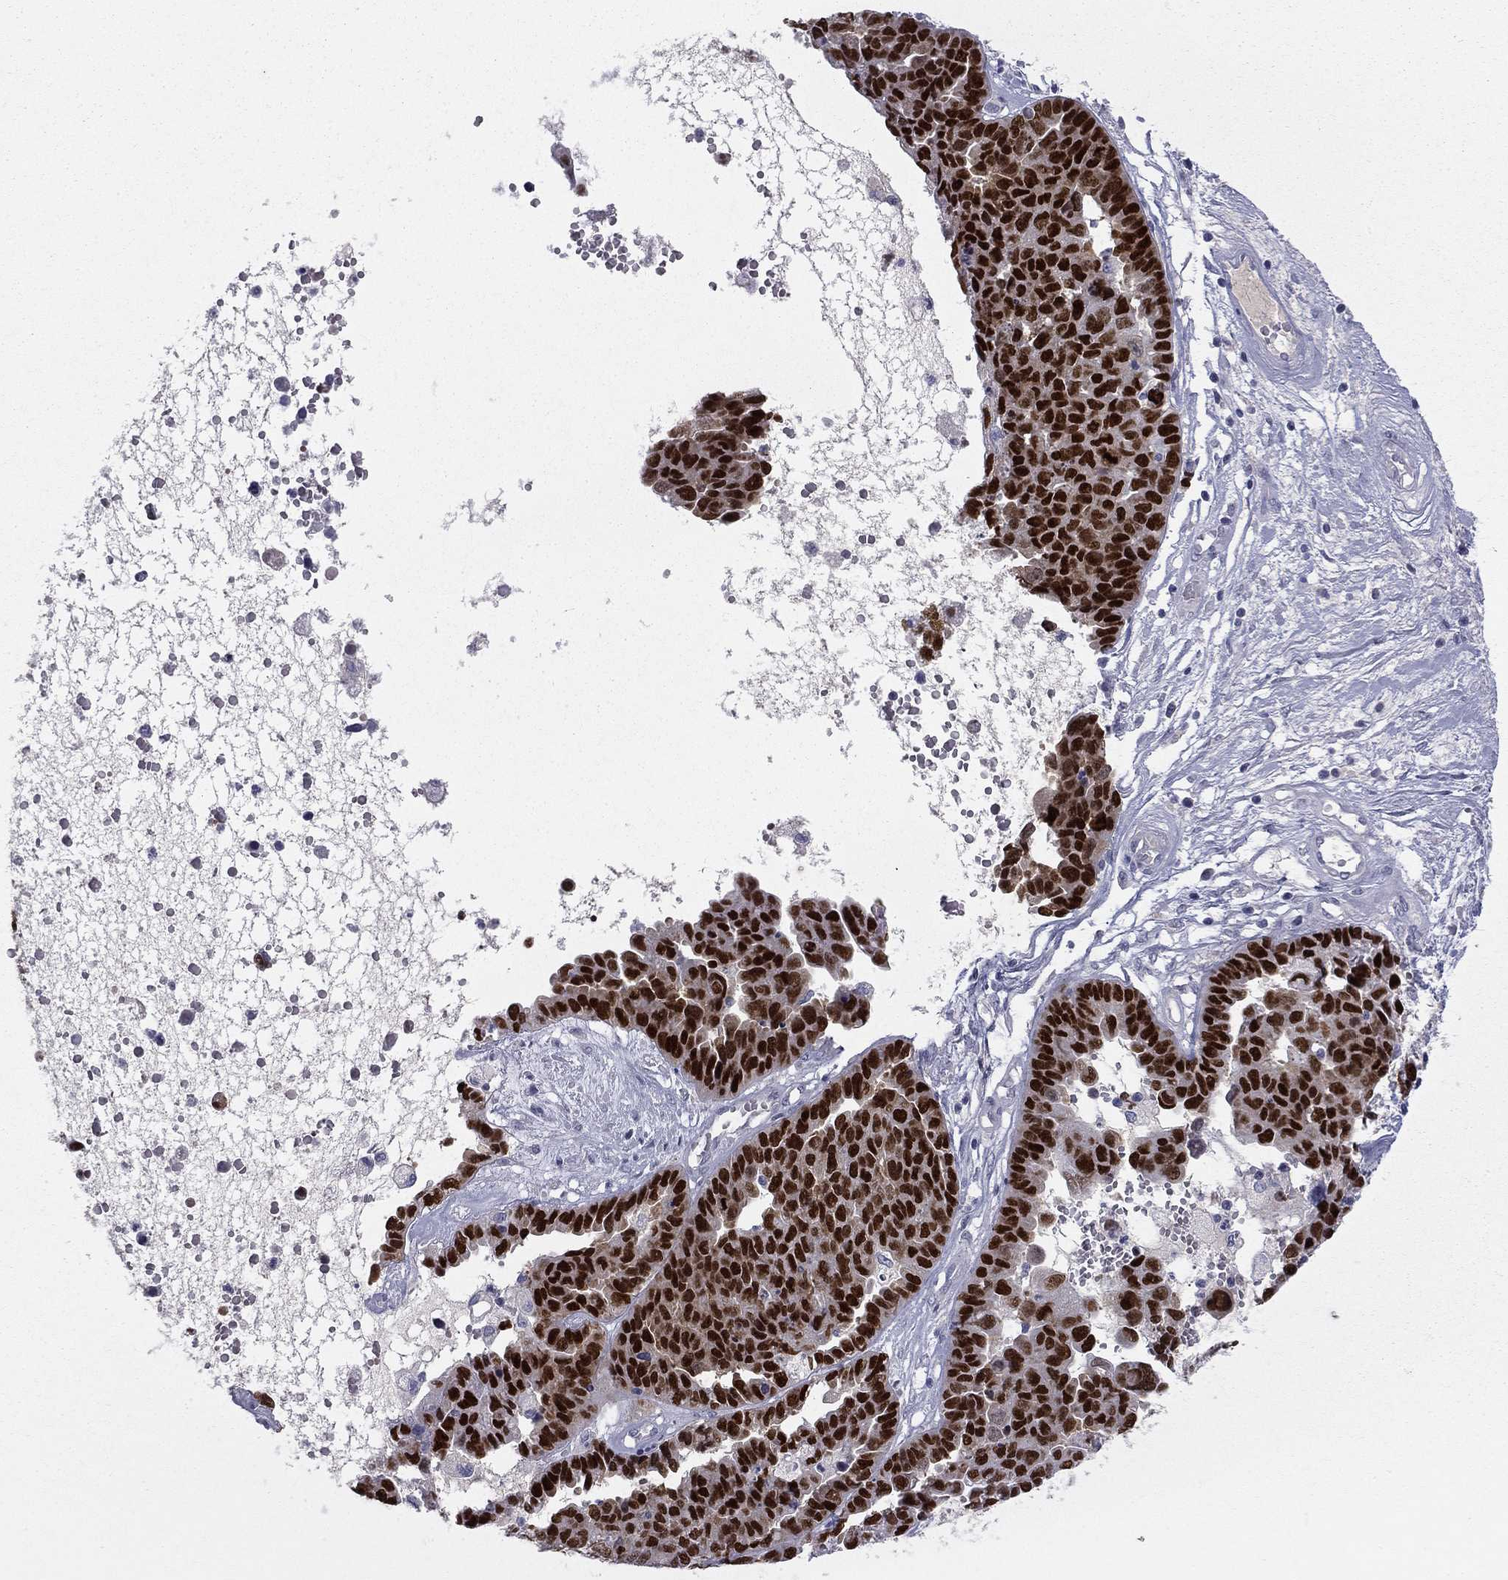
{"staining": {"intensity": "strong", "quantity": ">75%", "location": "nuclear"}, "tissue": "ovarian cancer", "cell_type": "Tumor cells", "image_type": "cancer", "snomed": [{"axis": "morphology", "description": "Cystadenocarcinoma, serous, NOS"}, {"axis": "topography", "description": "Ovary"}], "caption": "Strong nuclear expression for a protein is present in approximately >75% of tumor cells of ovarian serous cystadenocarcinoma using immunohistochemistry (IHC).", "gene": "TFAP2B", "patient": {"sex": "female", "age": 87}}